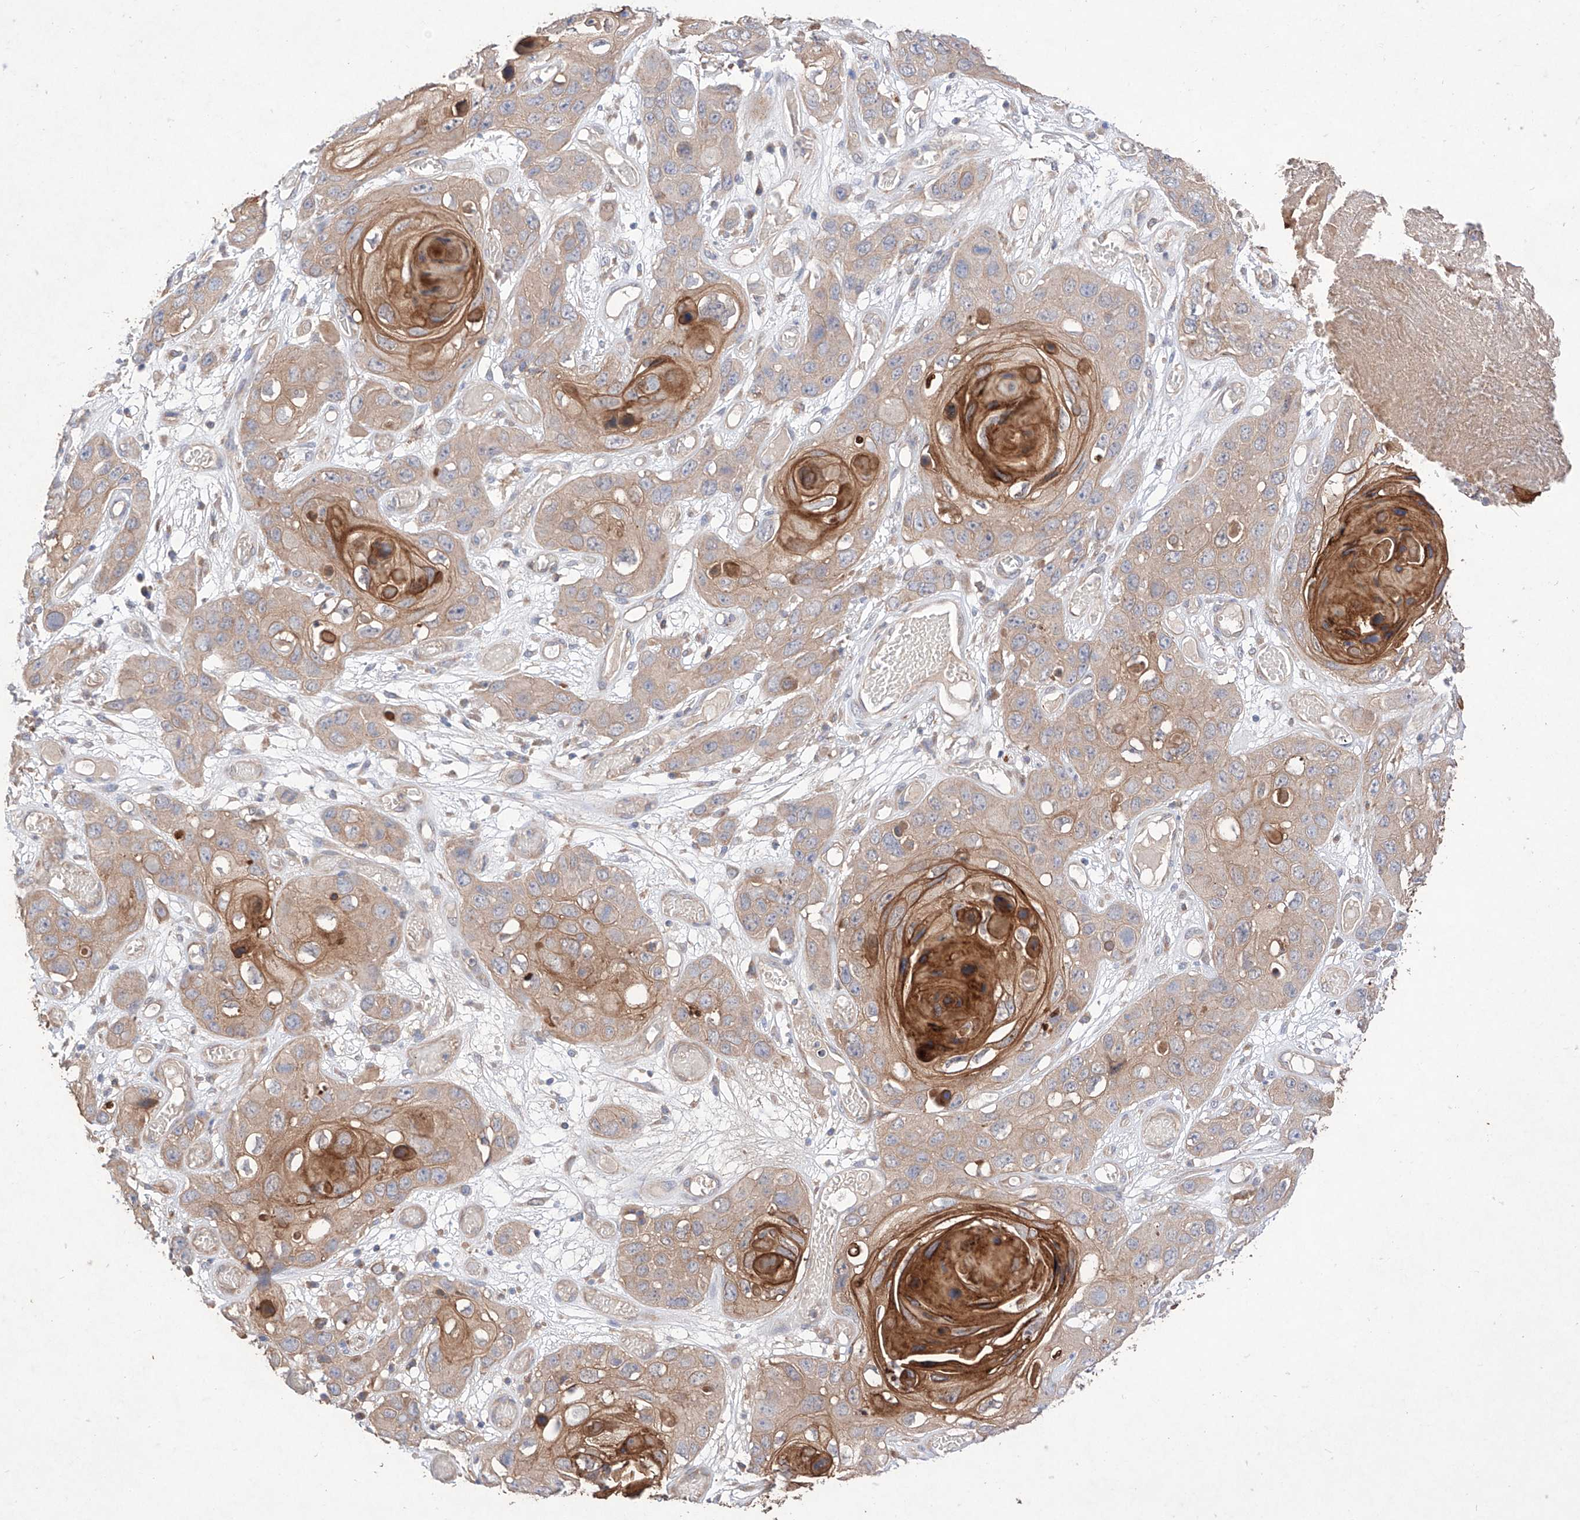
{"staining": {"intensity": "weak", "quantity": "<25%", "location": "cytoplasmic/membranous"}, "tissue": "skin cancer", "cell_type": "Tumor cells", "image_type": "cancer", "snomed": [{"axis": "morphology", "description": "Squamous cell carcinoma, NOS"}, {"axis": "topography", "description": "Skin"}], "caption": "This is a histopathology image of immunohistochemistry (IHC) staining of skin cancer, which shows no positivity in tumor cells. (DAB immunohistochemistry (IHC) visualized using brightfield microscopy, high magnification).", "gene": "C6orf62", "patient": {"sex": "male", "age": 55}}